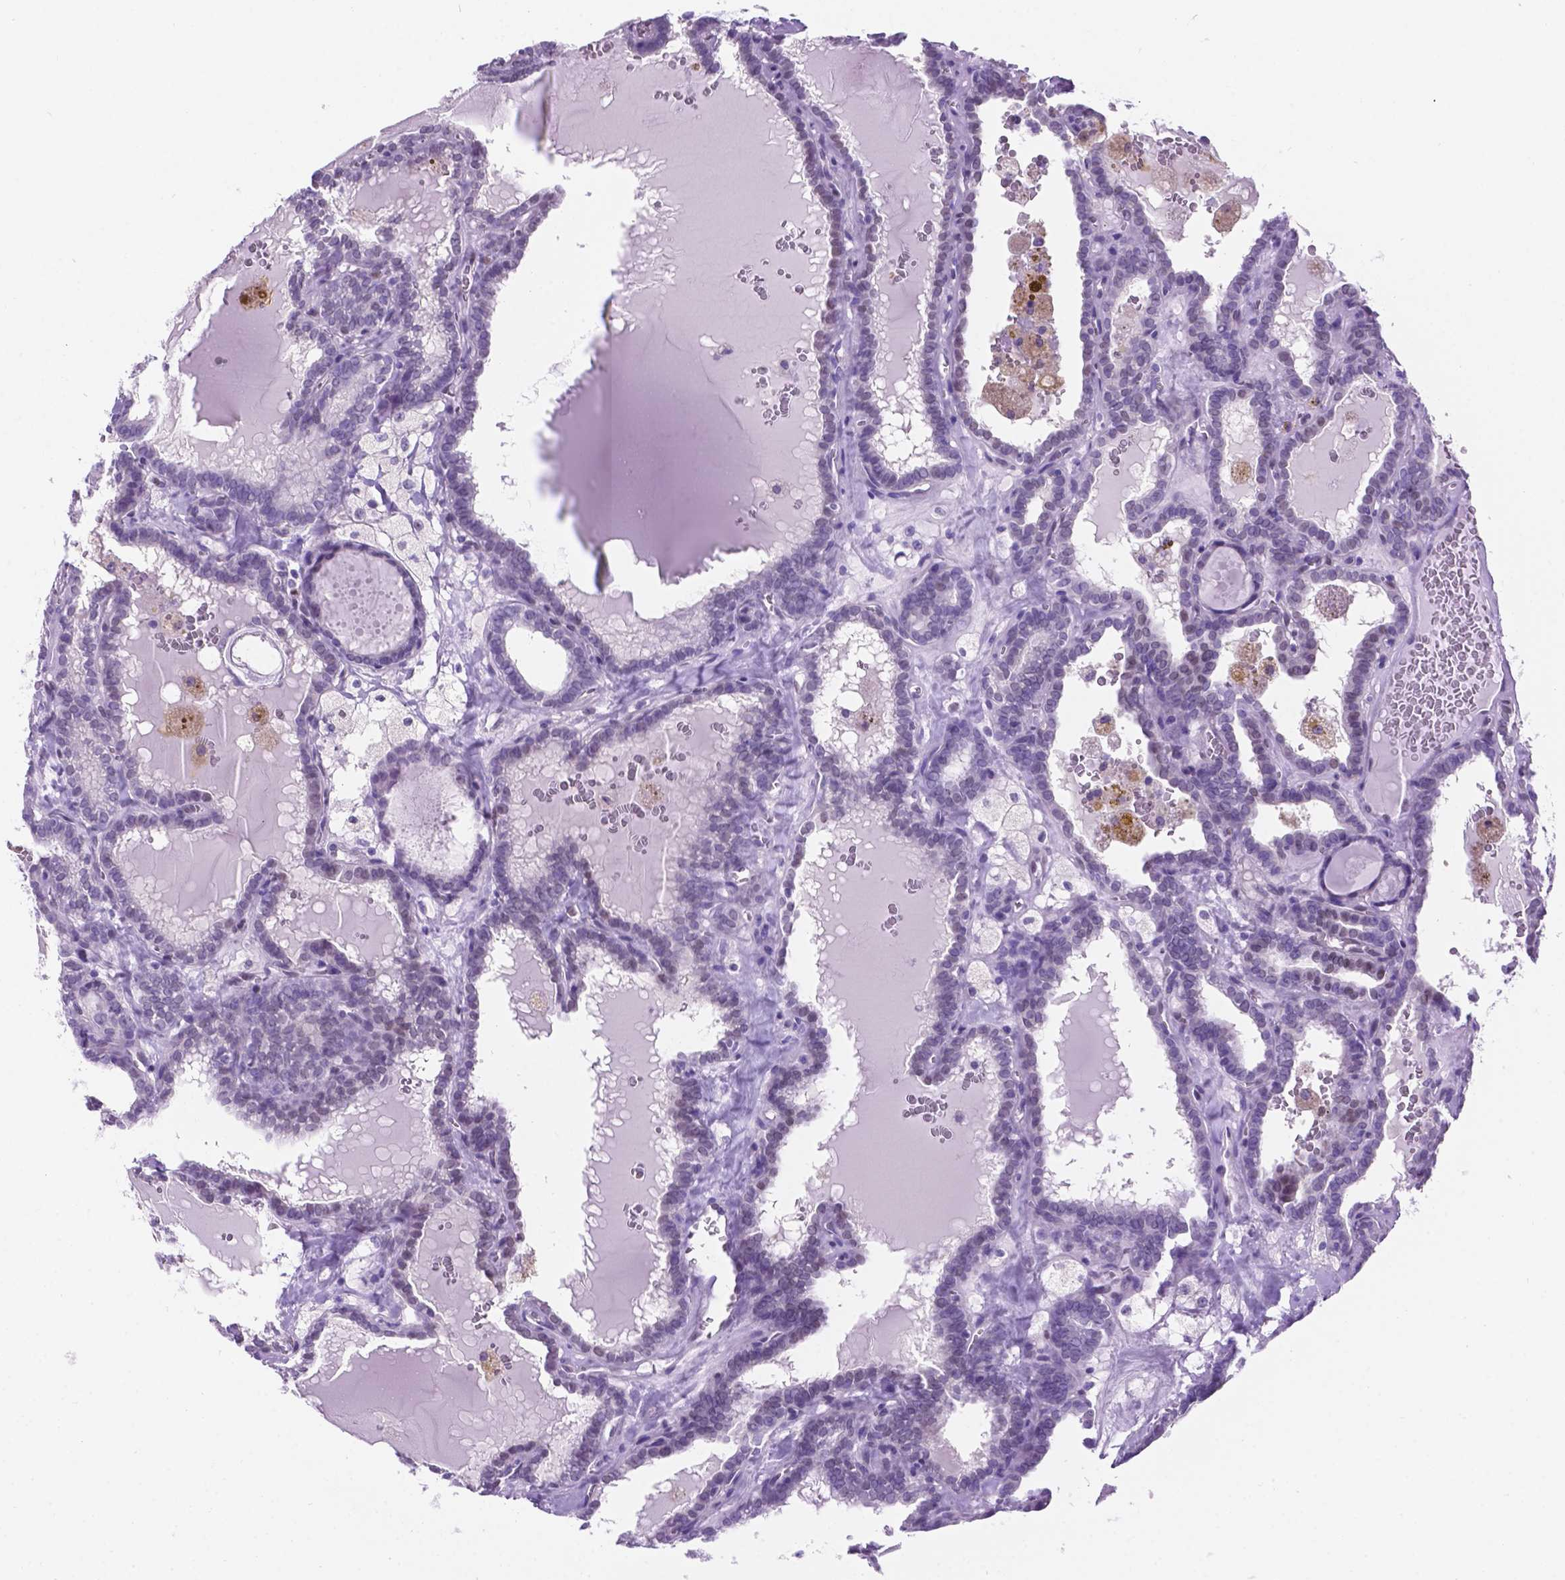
{"staining": {"intensity": "negative", "quantity": "none", "location": "none"}, "tissue": "thyroid cancer", "cell_type": "Tumor cells", "image_type": "cancer", "snomed": [{"axis": "morphology", "description": "Papillary adenocarcinoma, NOS"}, {"axis": "topography", "description": "Thyroid gland"}], "caption": "Immunohistochemical staining of human thyroid cancer (papillary adenocarcinoma) displays no significant positivity in tumor cells.", "gene": "TMEM210", "patient": {"sex": "female", "age": 39}}